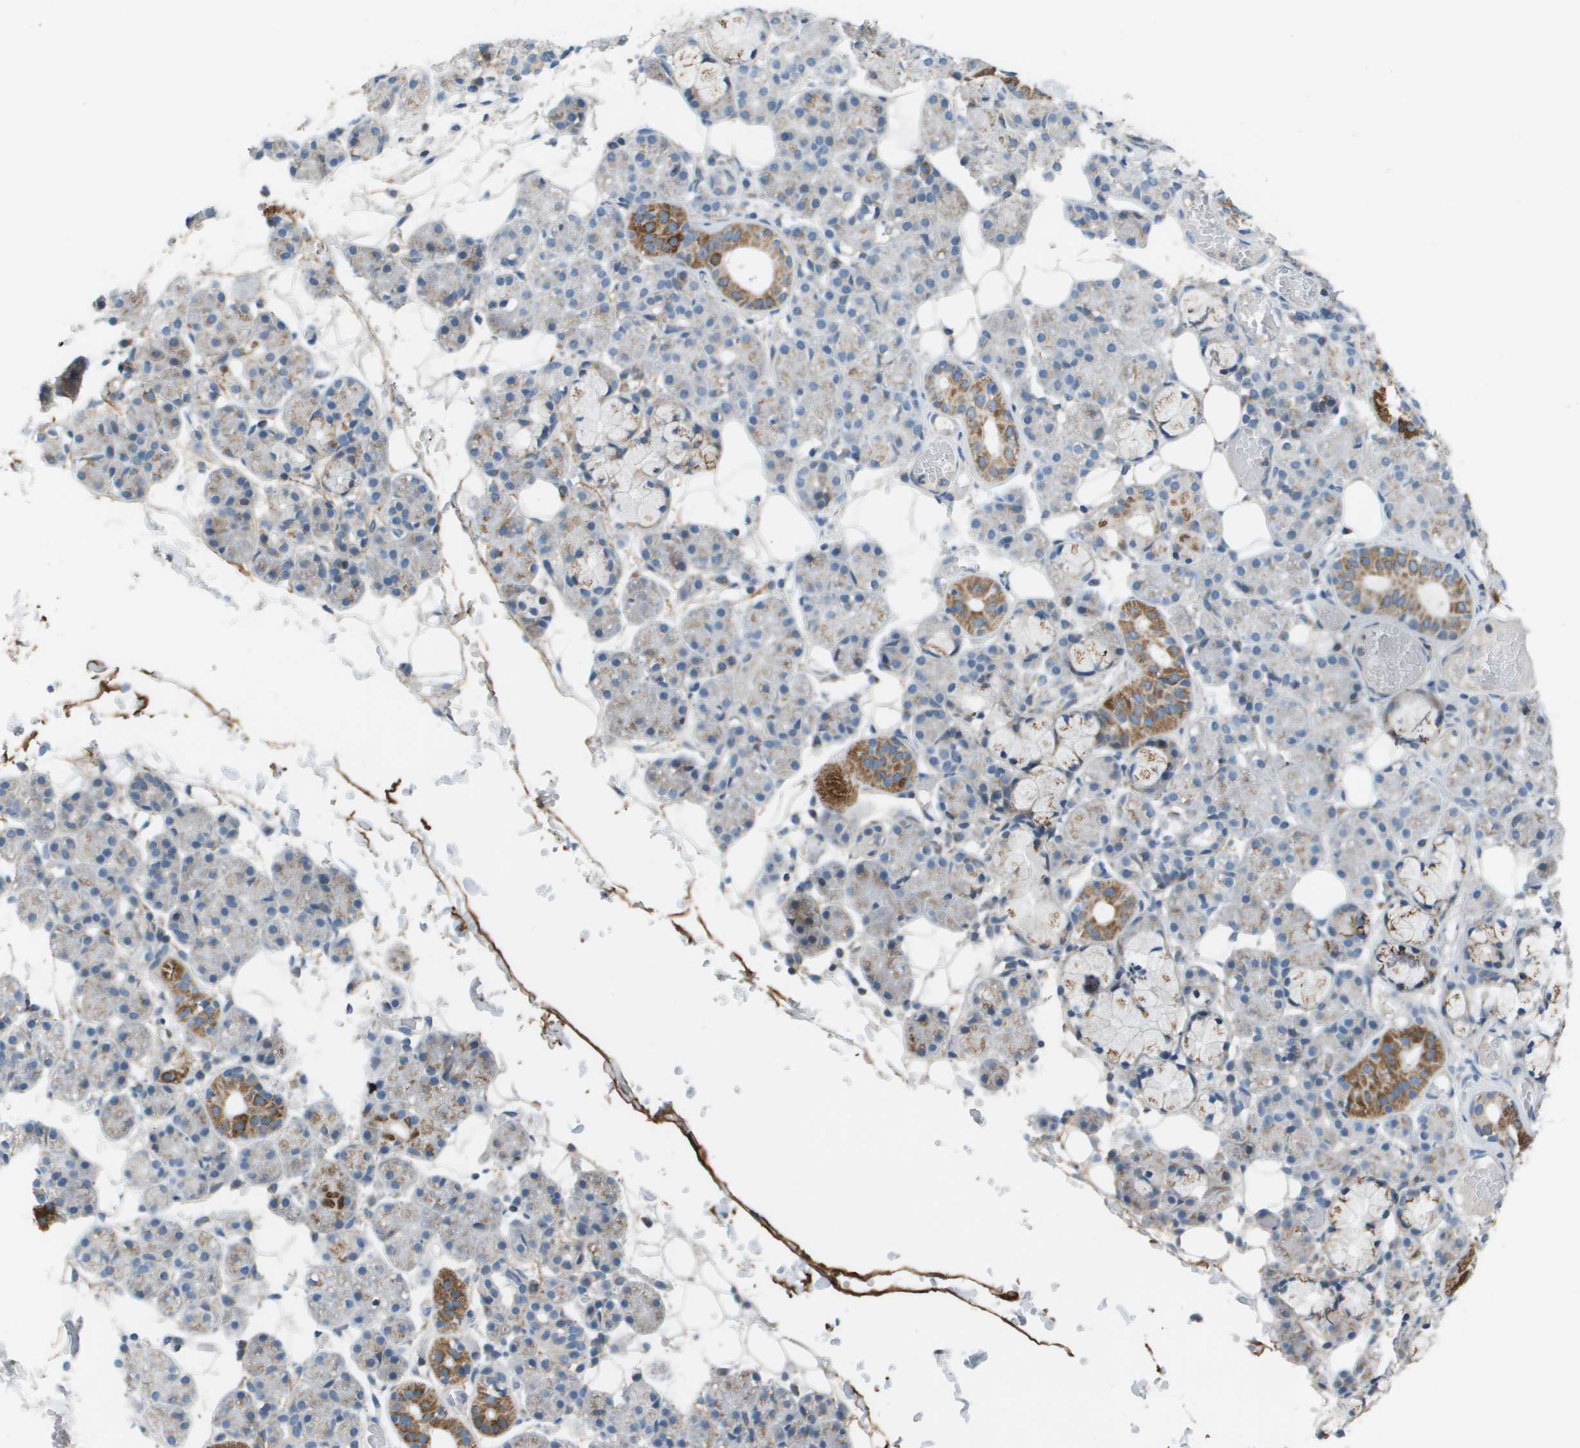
{"staining": {"intensity": "moderate", "quantity": "<25%", "location": "cytoplasmic/membranous"}, "tissue": "salivary gland", "cell_type": "Glandular cells", "image_type": "normal", "snomed": [{"axis": "morphology", "description": "Normal tissue, NOS"}, {"axis": "topography", "description": "Salivary gland"}], "caption": "Immunohistochemical staining of normal salivary gland shows <25% levels of moderate cytoplasmic/membranous protein positivity in about <25% of glandular cells. (DAB IHC with brightfield microscopy, high magnification).", "gene": "GALNT6", "patient": {"sex": "male", "age": 63}}